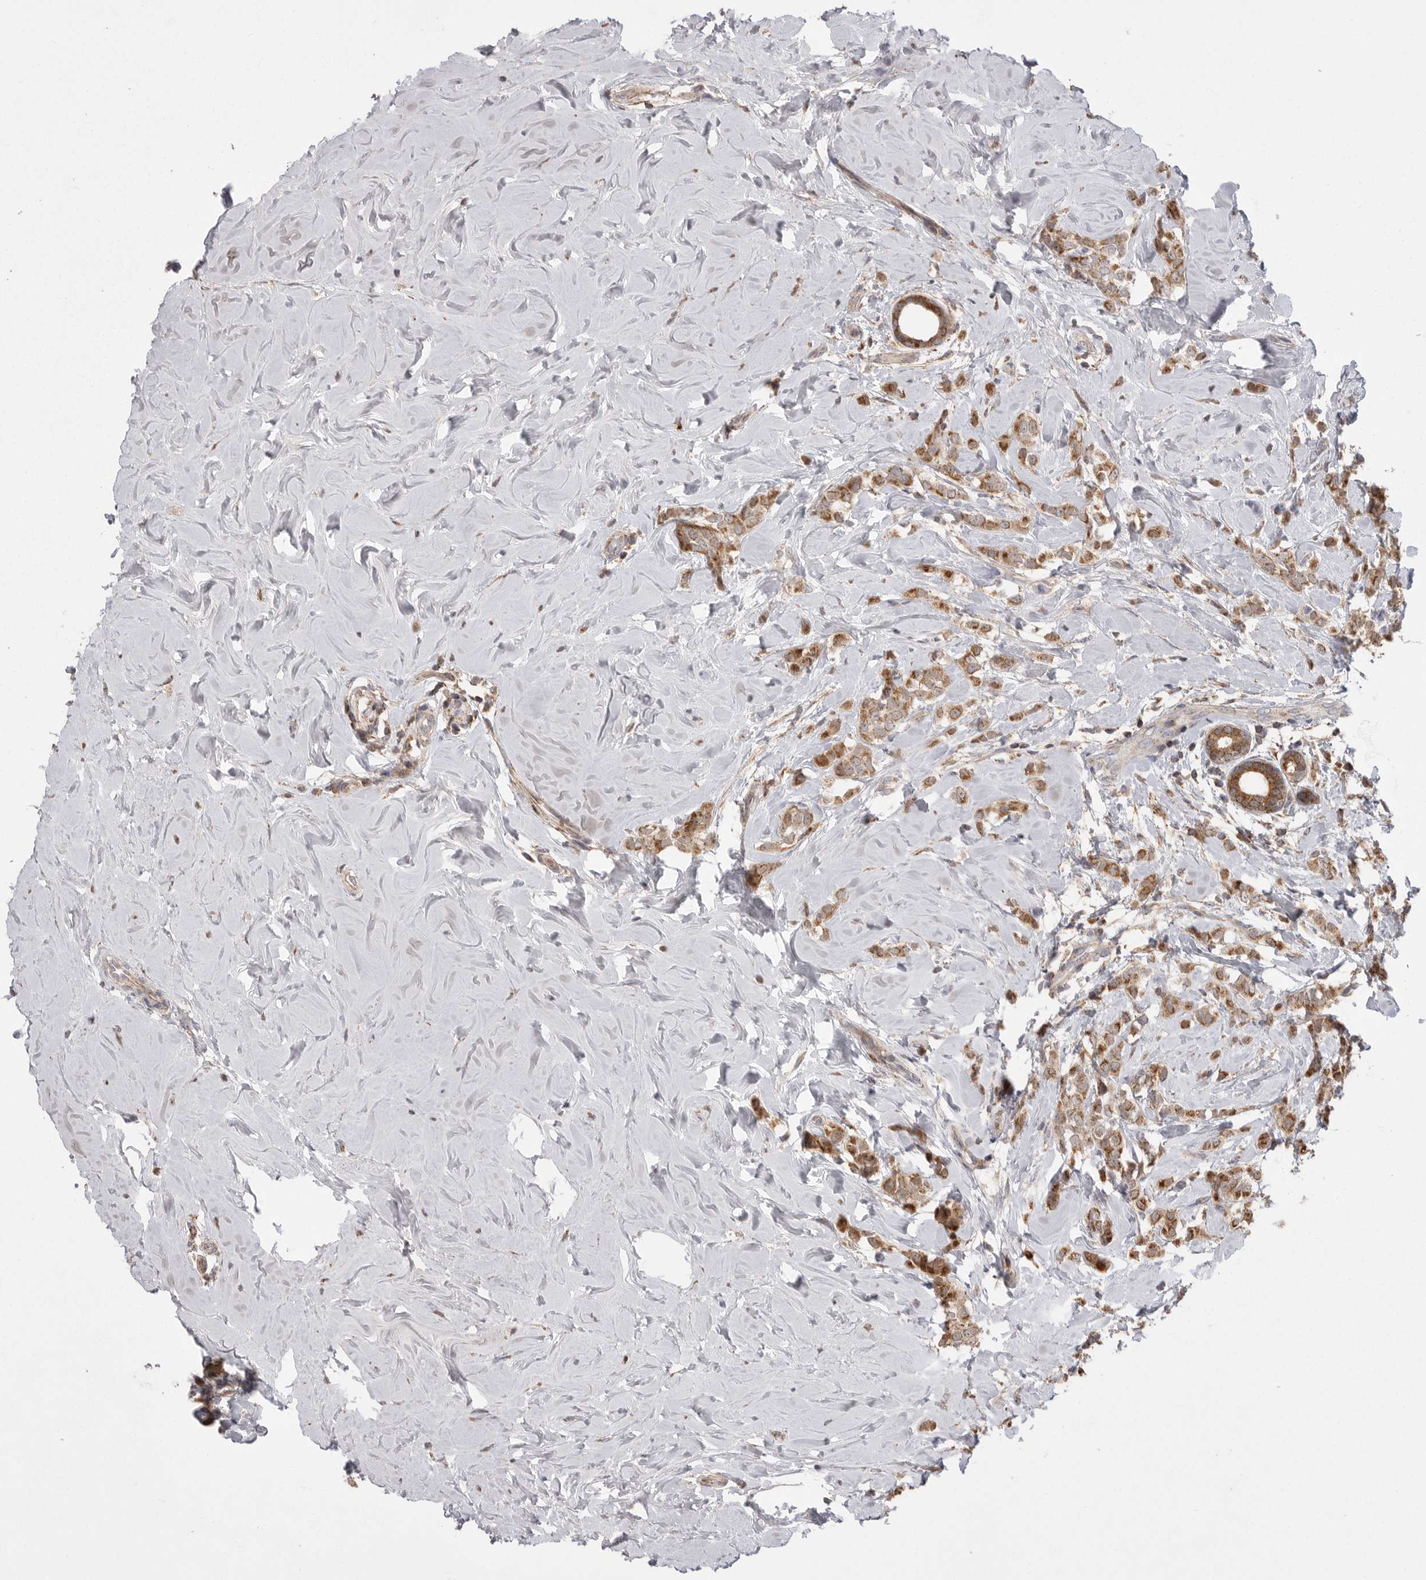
{"staining": {"intensity": "moderate", "quantity": ">75%", "location": "cytoplasmic/membranous"}, "tissue": "breast cancer", "cell_type": "Tumor cells", "image_type": "cancer", "snomed": [{"axis": "morphology", "description": "Lobular carcinoma"}, {"axis": "topography", "description": "Breast"}], "caption": "Human breast cancer (lobular carcinoma) stained with a protein marker shows moderate staining in tumor cells.", "gene": "KYAT3", "patient": {"sex": "female", "age": 47}}